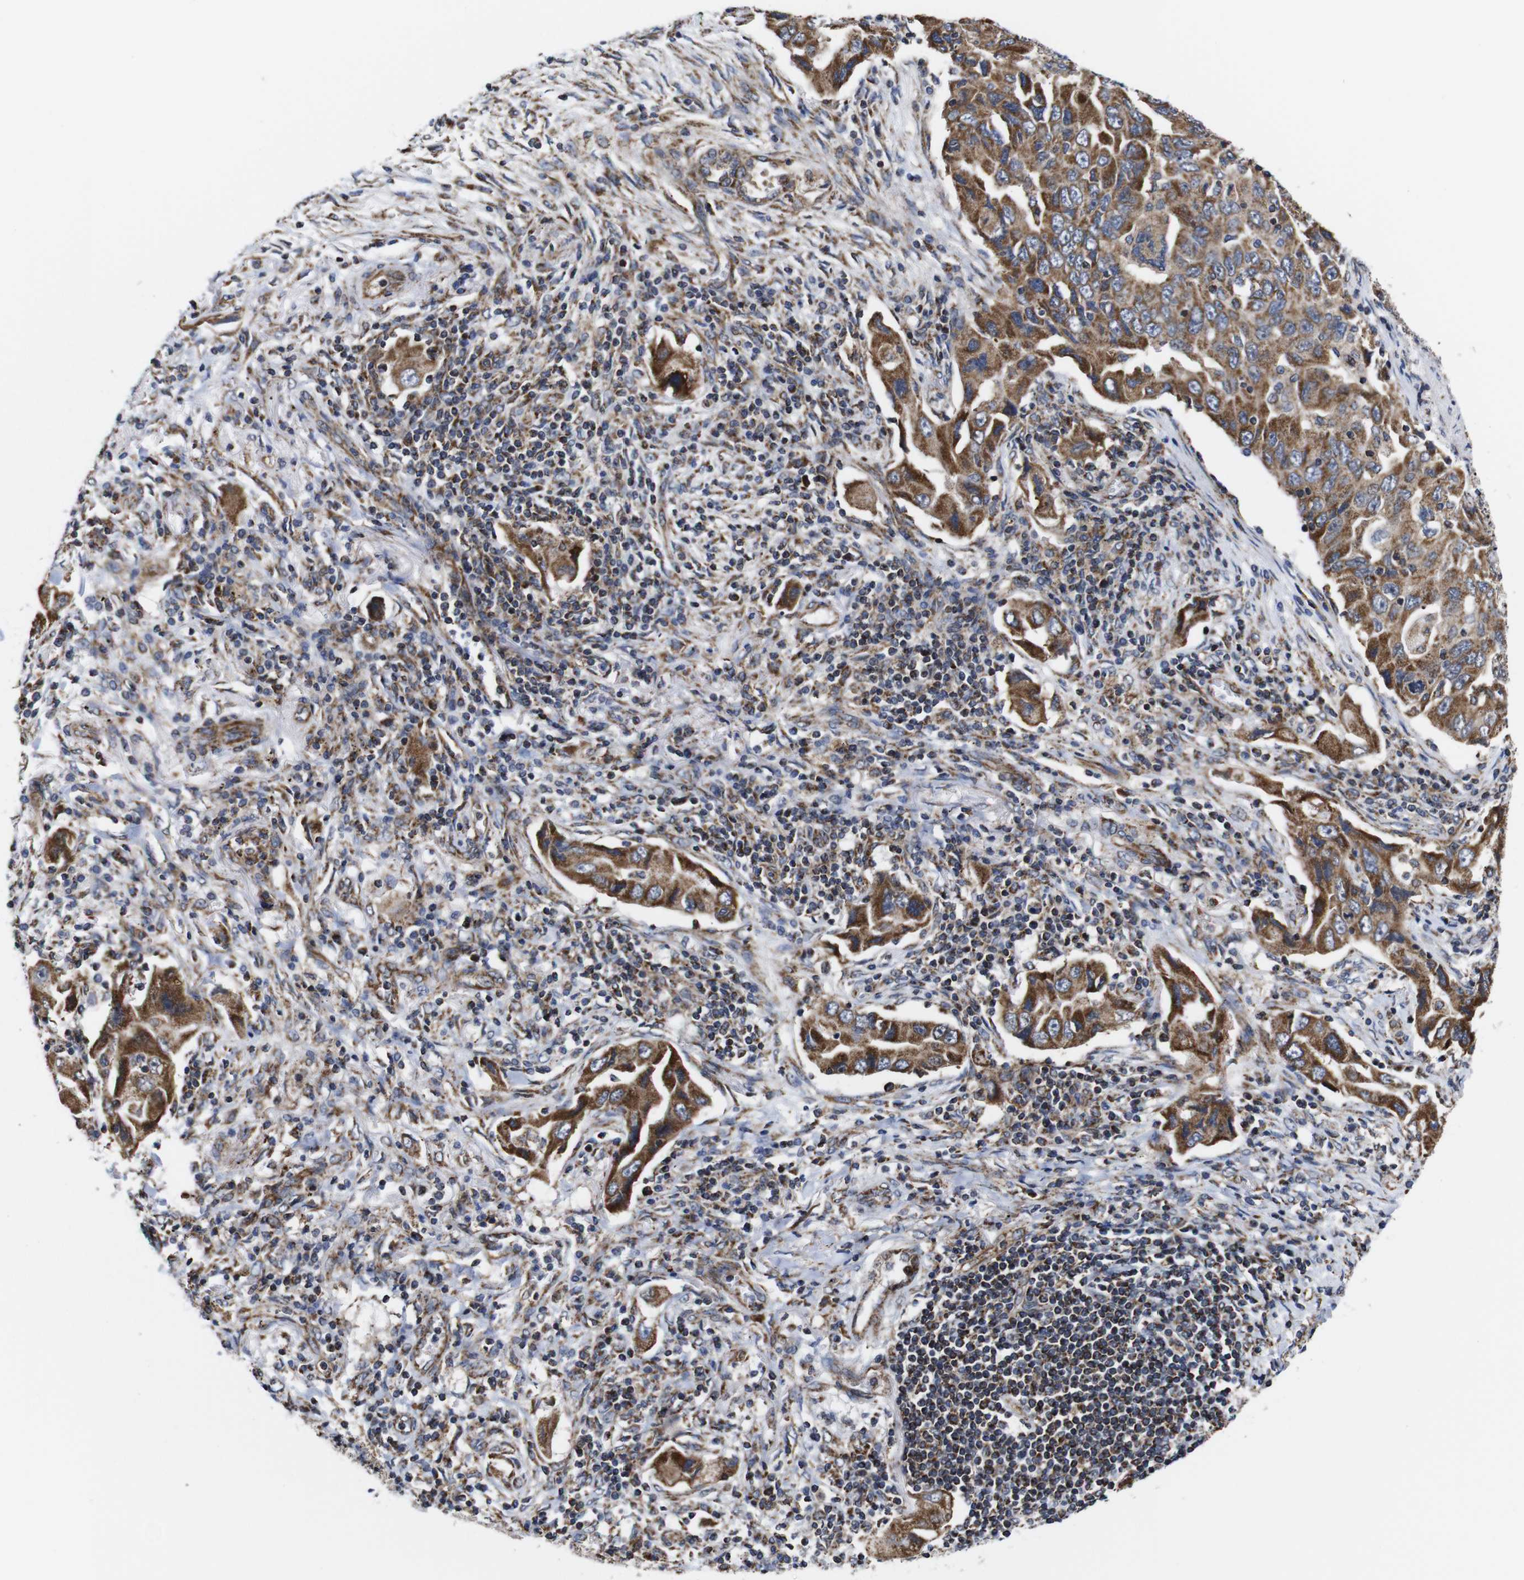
{"staining": {"intensity": "moderate", "quantity": ">75%", "location": "cytoplasmic/membranous"}, "tissue": "lung cancer", "cell_type": "Tumor cells", "image_type": "cancer", "snomed": [{"axis": "morphology", "description": "Adenocarcinoma, NOS"}, {"axis": "topography", "description": "Lung"}], "caption": "Protein analysis of lung cancer tissue displays moderate cytoplasmic/membranous positivity in about >75% of tumor cells.", "gene": "C17orf80", "patient": {"sex": "female", "age": 65}}